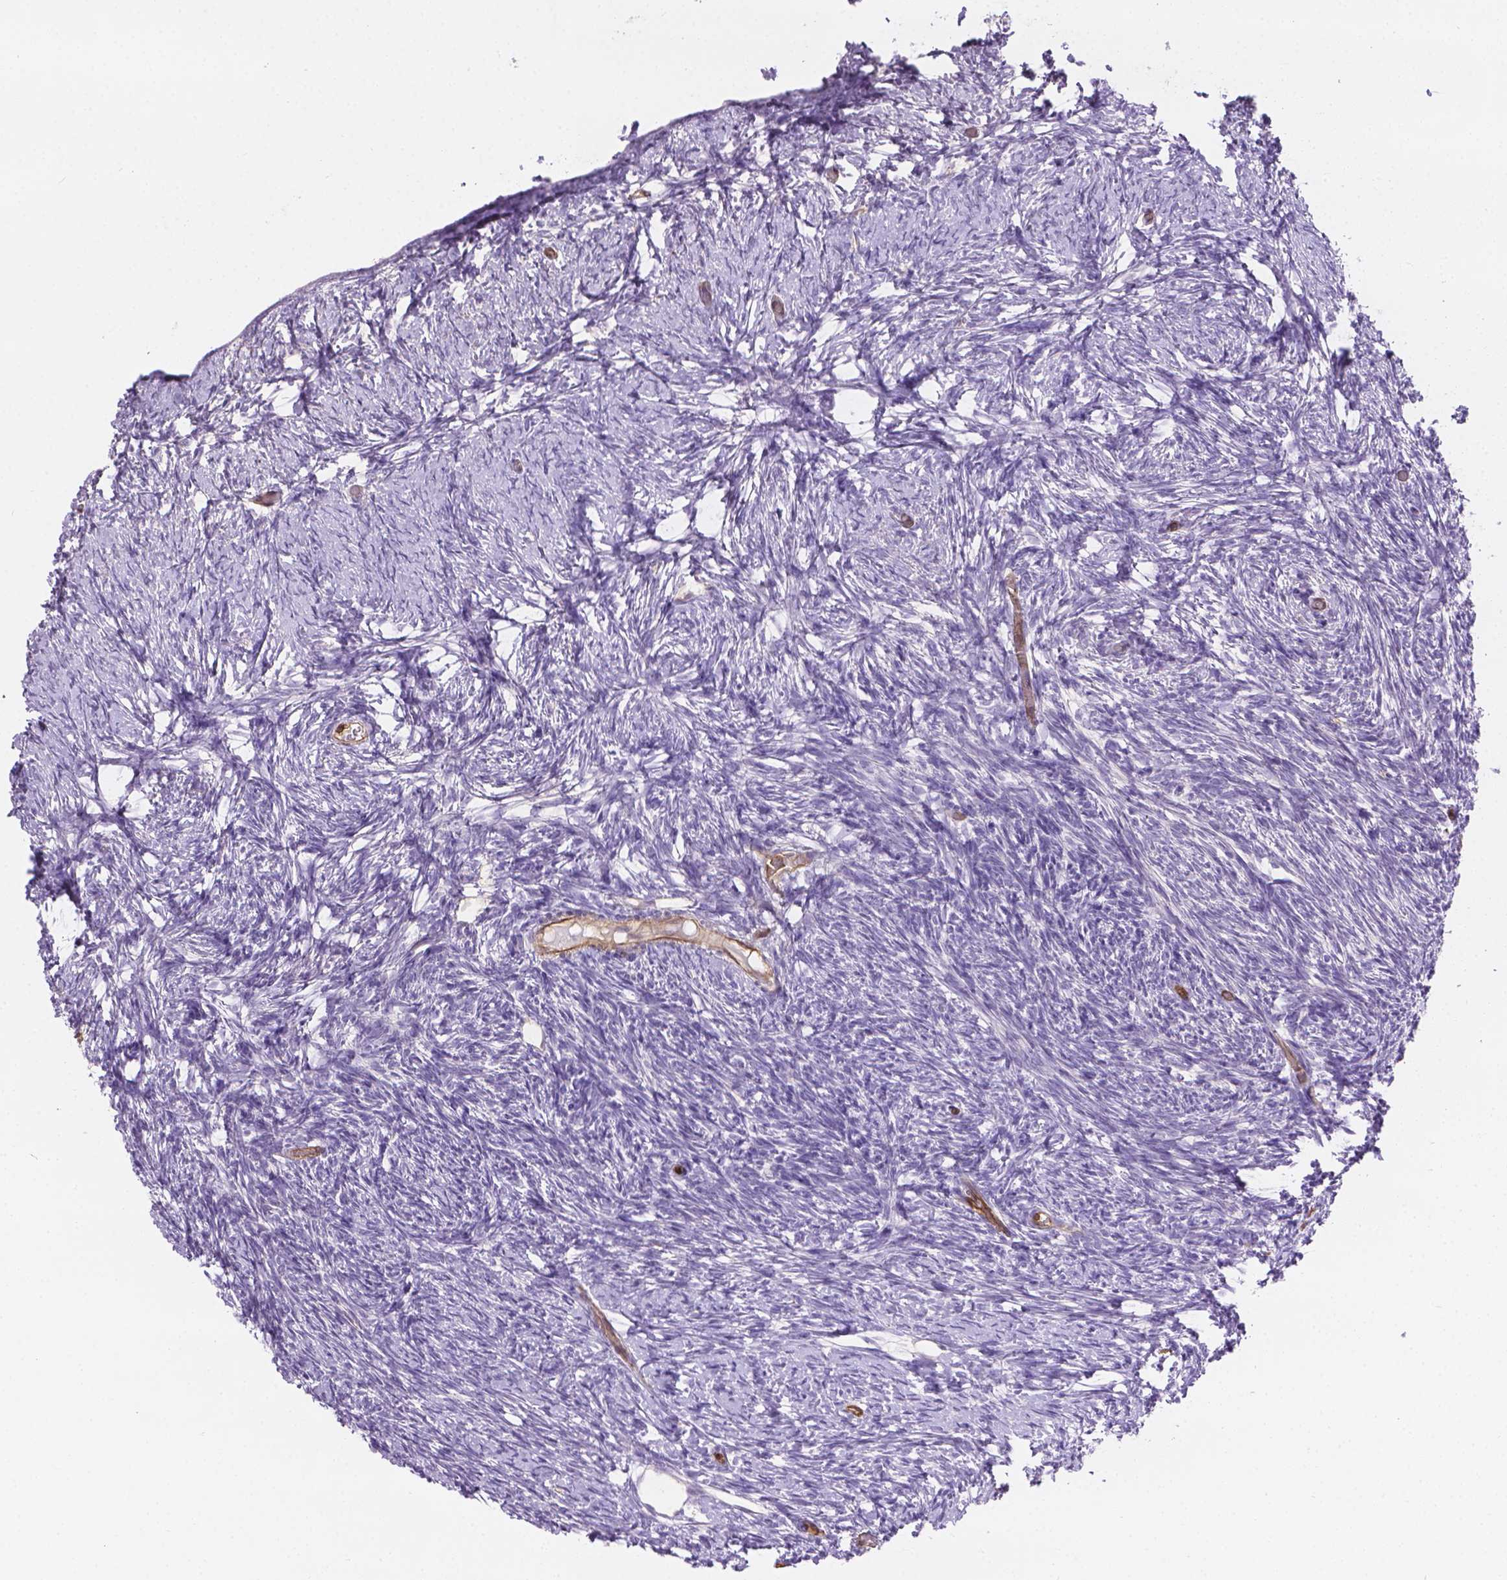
{"staining": {"intensity": "moderate", "quantity": "<25%", "location": "cytoplasmic/membranous"}, "tissue": "ovary", "cell_type": "Ovarian stroma cells", "image_type": "normal", "snomed": [{"axis": "morphology", "description": "Normal tissue, NOS"}, {"axis": "topography", "description": "Ovary"}], "caption": "Ovary stained for a protein (brown) exhibits moderate cytoplasmic/membranous positive positivity in approximately <25% of ovarian stroma cells.", "gene": "CLIC4", "patient": {"sex": "female", "age": 39}}